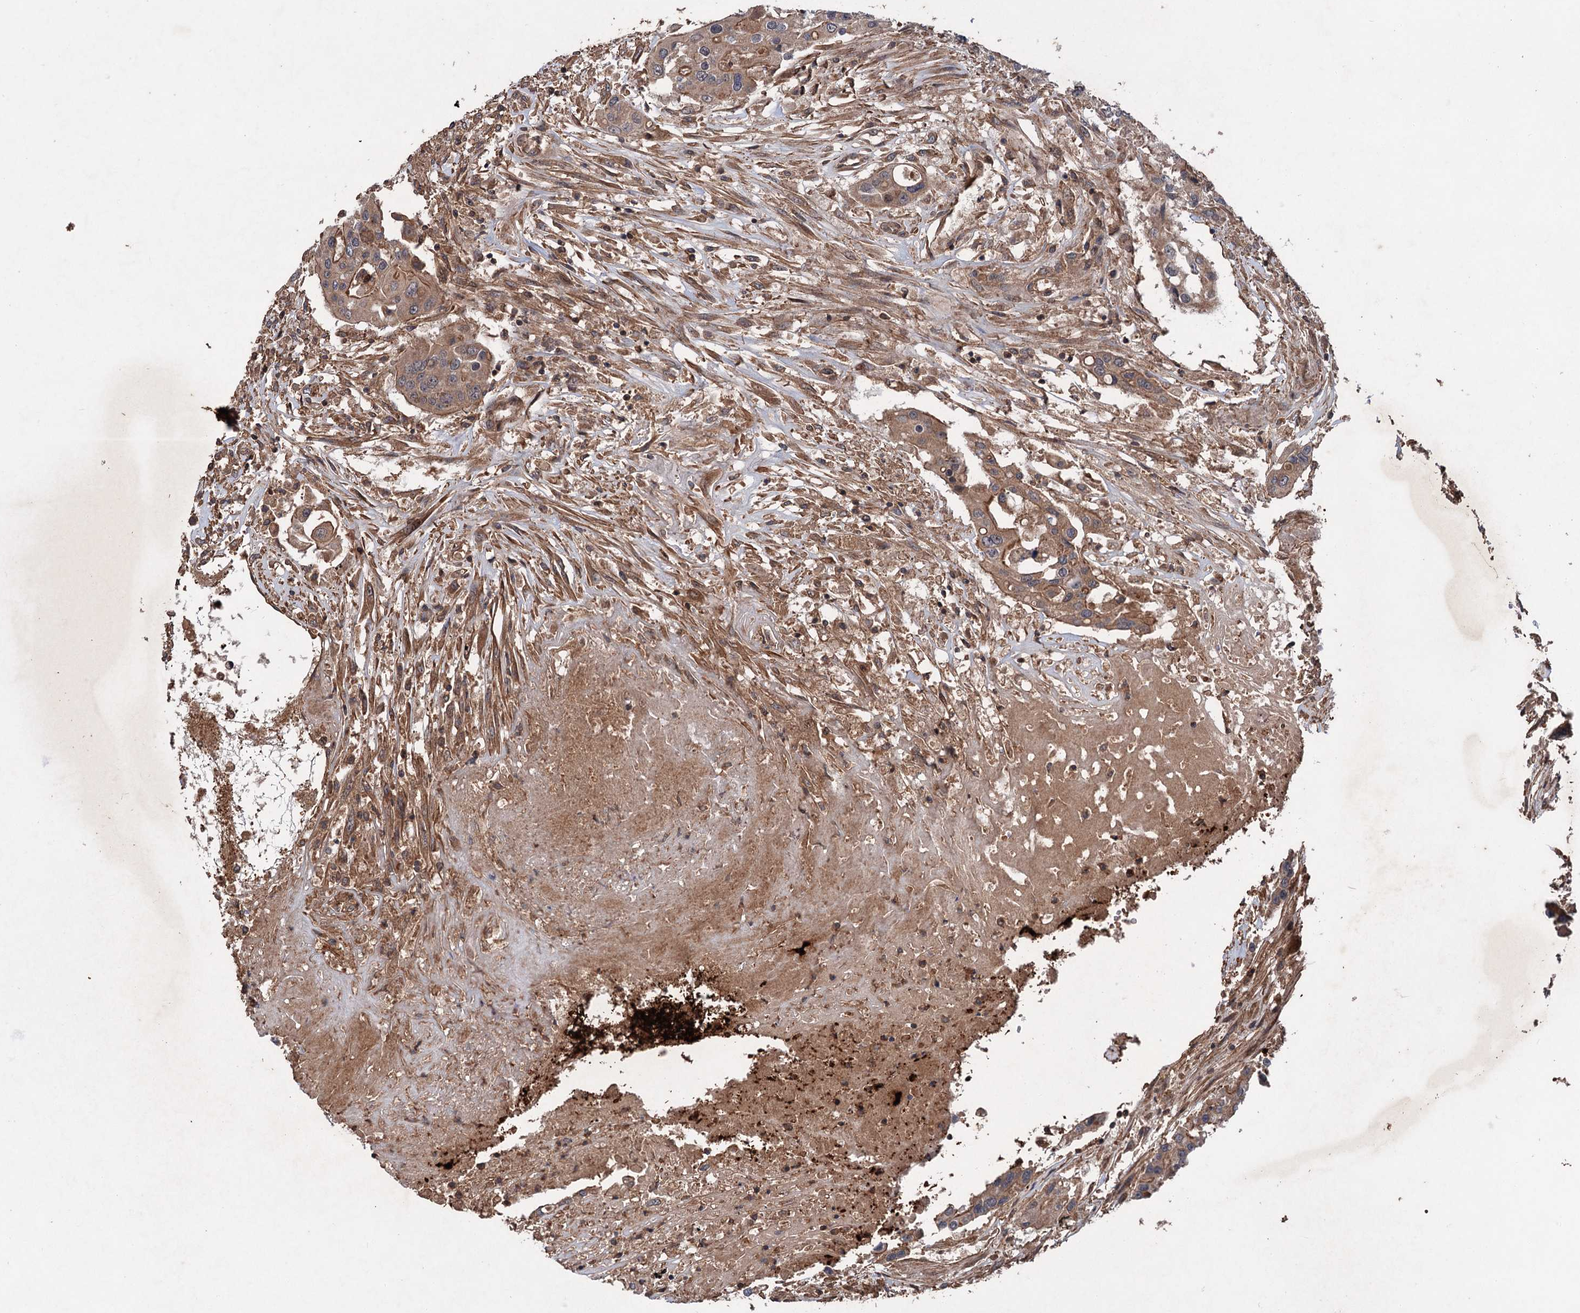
{"staining": {"intensity": "moderate", "quantity": ">75%", "location": "cytoplasmic/membranous"}, "tissue": "colorectal cancer", "cell_type": "Tumor cells", "image_type": "cancer", "snomed": [{"axis": "morphology", "description": "Adenocarcinoma, NOS"}, {"axis": "topography", "description": "Colon"}], "caption": "An immunohistochemistry histopathology image of tumor tissue is shown. Protein staining in brown highlights moderate cytoplasmic/membranous positivity in colorectal cancer within tumor cells.", "gene": "ADK", "patient": {"sex": "male", "age": 77}}